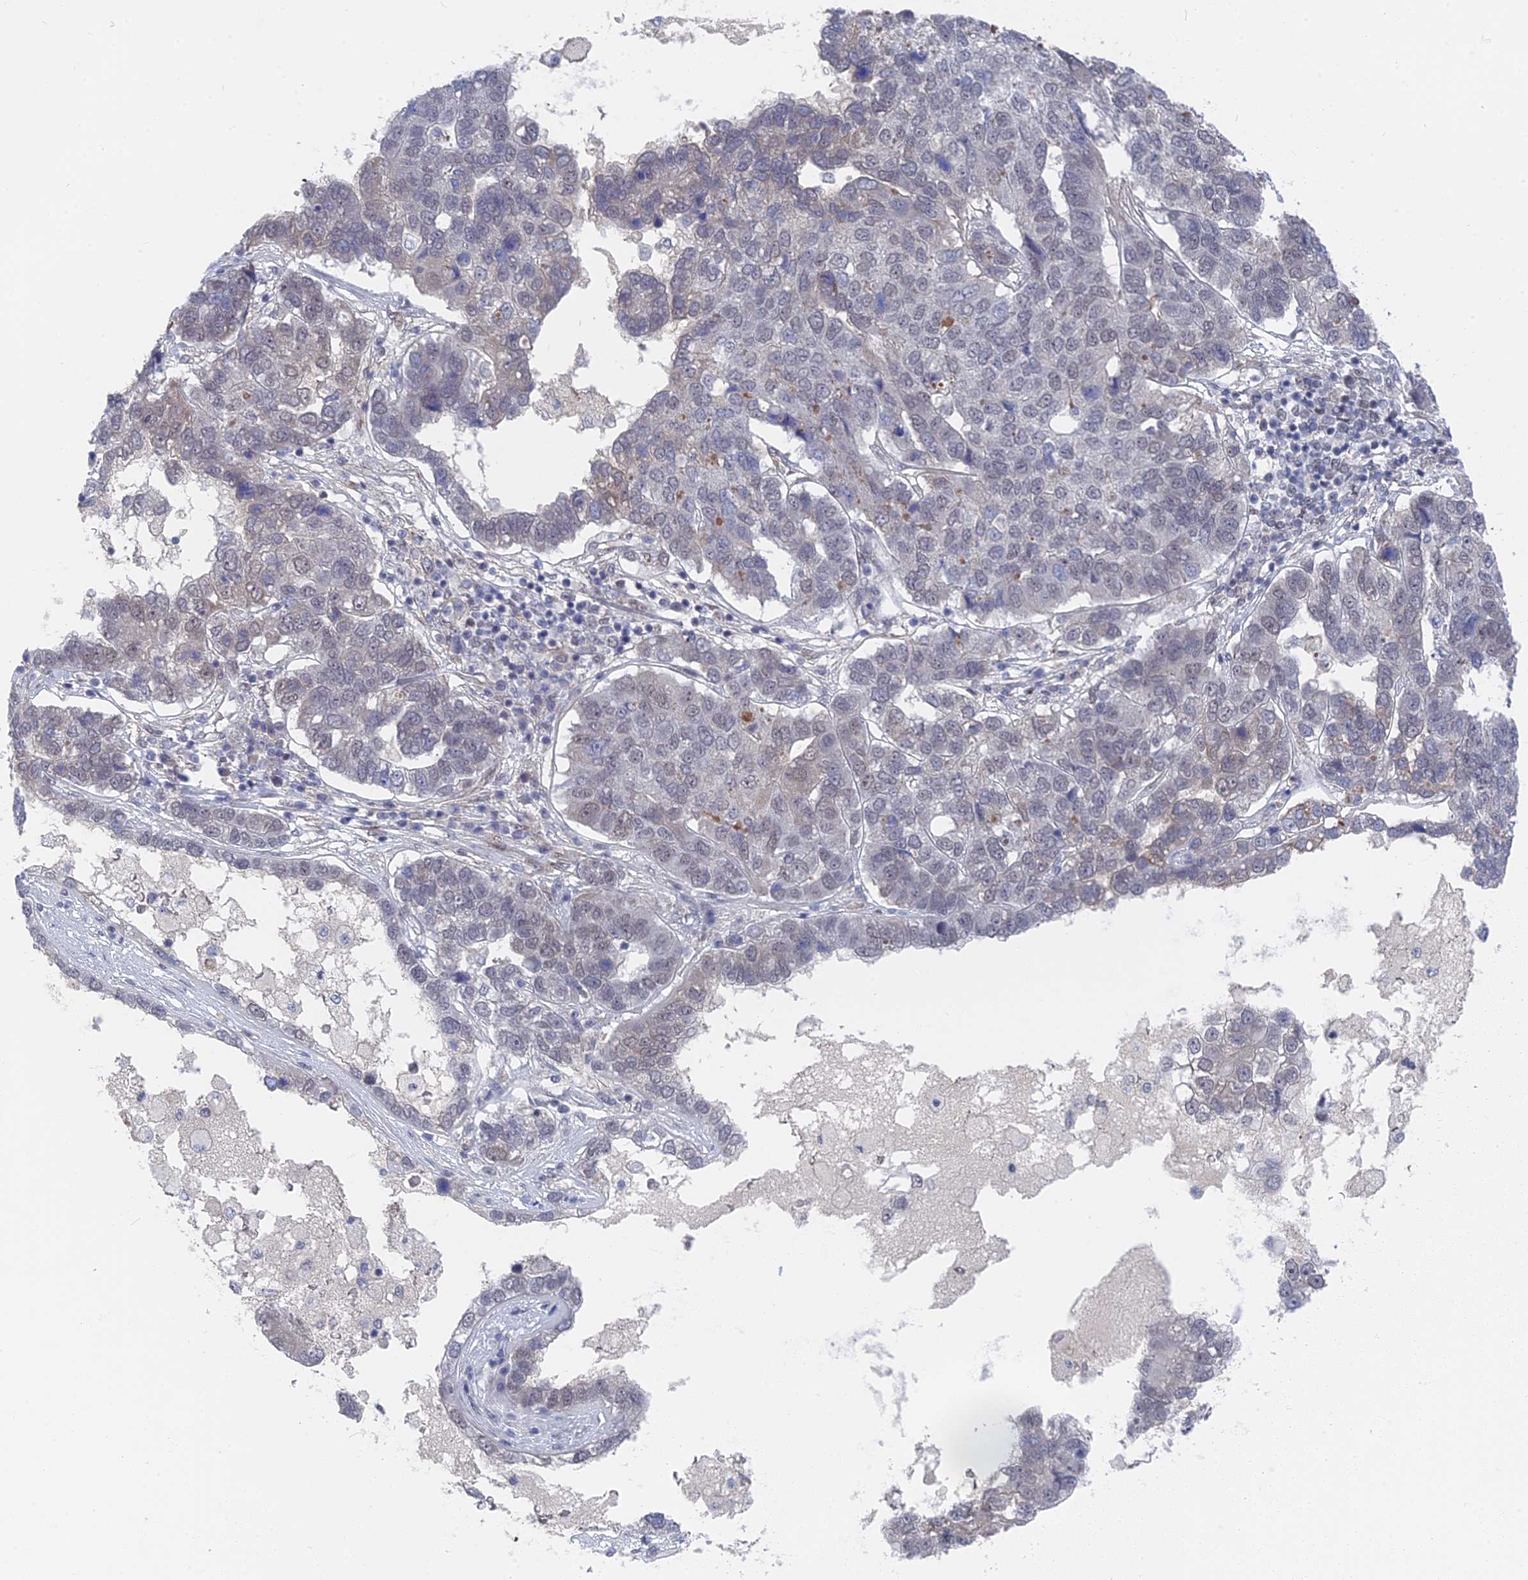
{"staining": {"intensity": "negative", "quantity": "none", "location": "none"}, "tissue": "pancreatic cancer", "cell_type": "Tumor cells", "image_type": "cancer", "snomed": [{"axis": "morphology", "description": "Adenocarcinoma, NOS"}, {"axis": "topography", "description": "Pancreas"}], "caption": "There is no significant staining in tumor cells of pancreatic adenocarcinoma. Brightfield microscopy of IHC stained with DAB (3,3'-diaminobenzidine) (brown) and hematoxylin (blue), captured at high magnification.", "gene": "CCDC85A", "patient": {"sex": "female", "age": 61}}